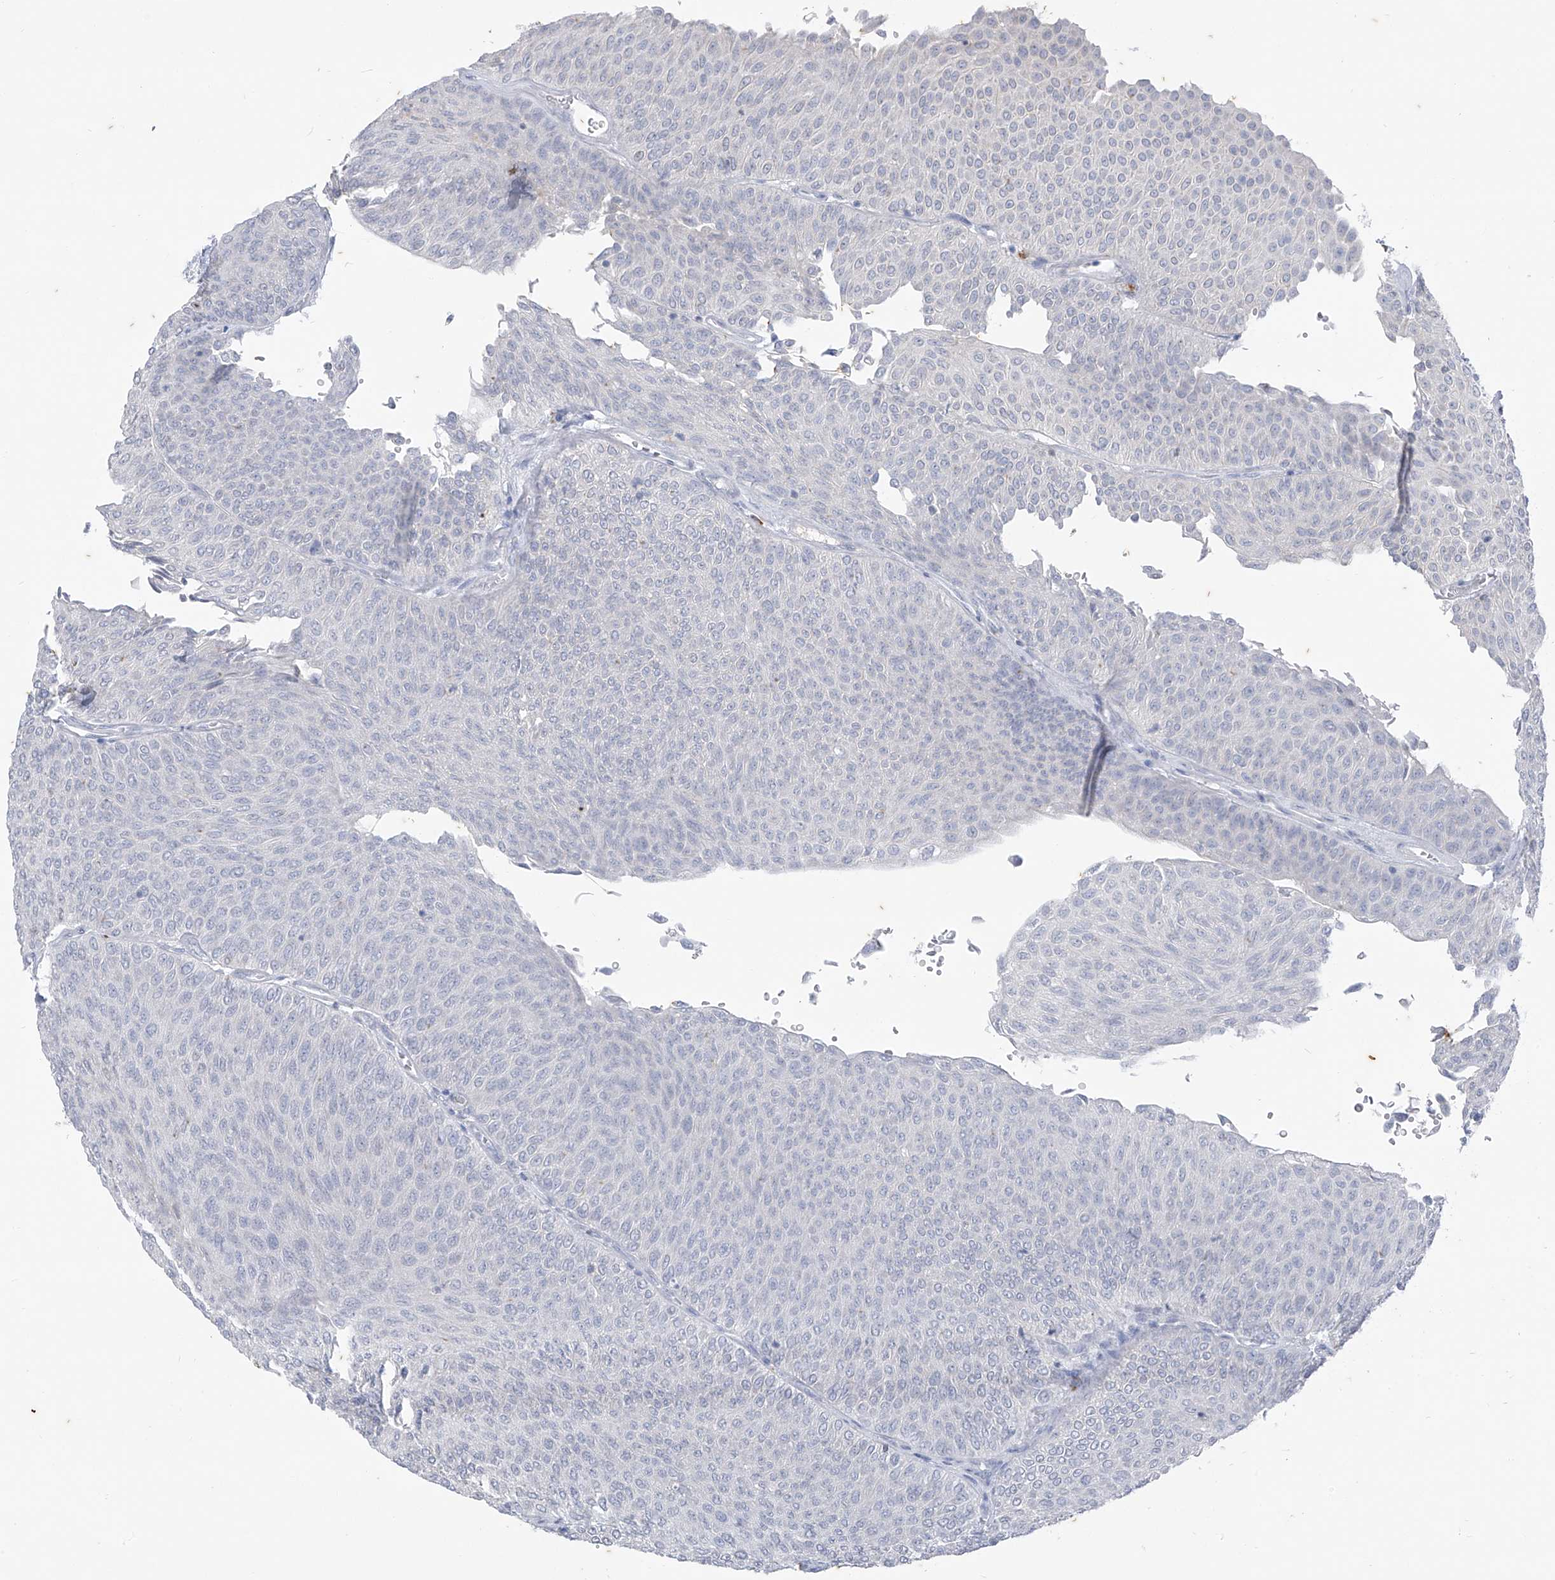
{"staining": {"intensity": "negative", "quantity": "none", "location": "none"}, "tissue": "urothelial cancer", "cell_type": "Tumor cells", "image_type": "cancer", "snomed": [{"axis": "morphology", "description": "Urothelial carcinoma, Low grade"}, {"axis": "topography", "description": "Urinary bladder"}], "caption": "A high-resolution micrograph shows IHC staining of low-grade urothelial carcinoma, which reveals no significant expression in tumor cells.", "gene": "CX3CR1", "patient": {"sex": "male", "age": 78}}